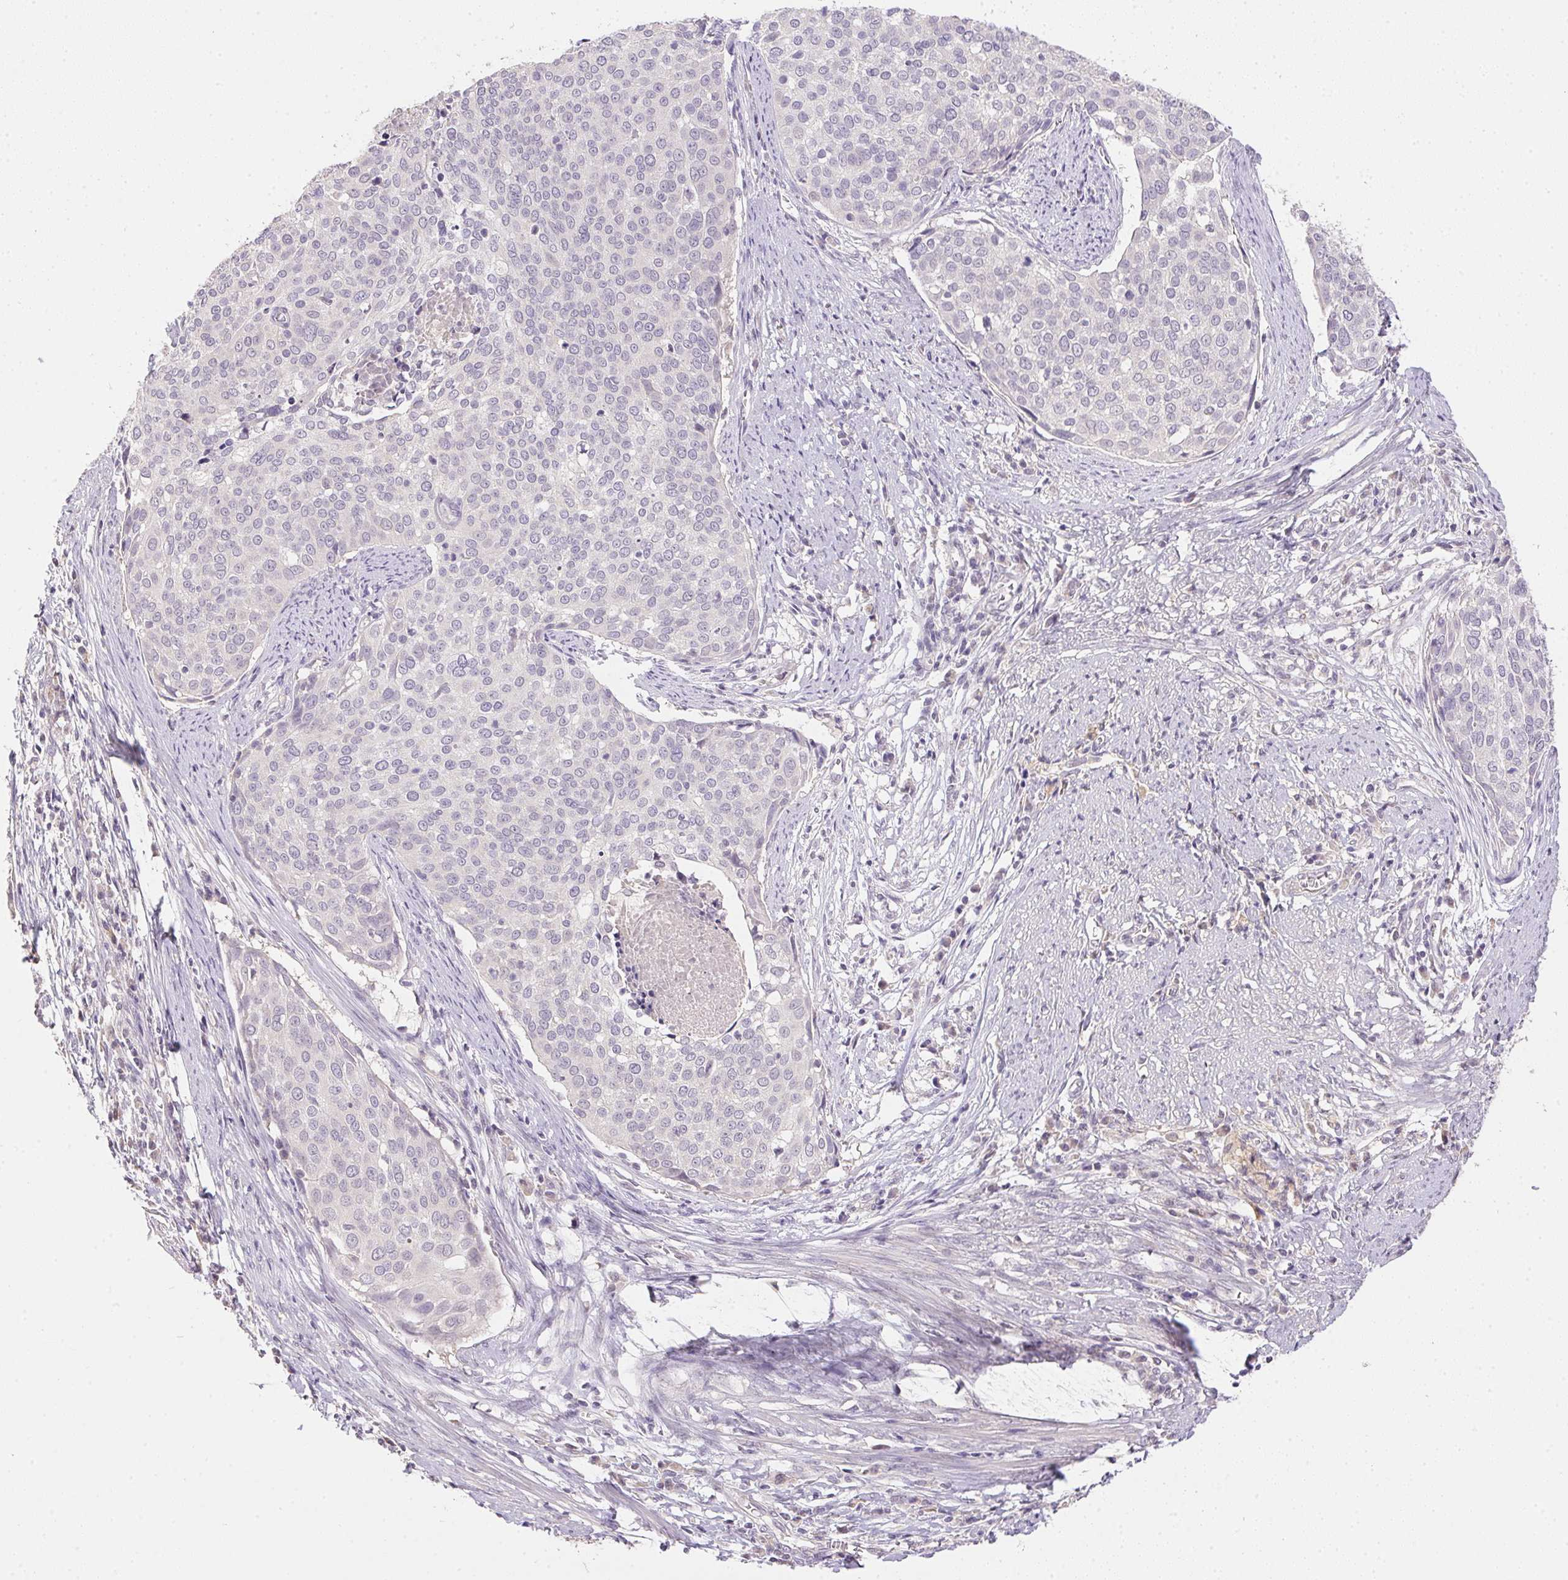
{"staining": {"intensity": "negative", "quantity": "none", "location": "none"}, "tissue": "cervical cancer", "cell_type": "Tumor cells", "image_type": "cancer", "snomed": [{"axis": "morphology", "description": "Squamous cell carcinoma, NOS"}, {"axis": "topography", "description": "Cervix"}], "caption": "Tumor cells show no significant staining in cervical cancer (squamous cell carcinoma).", "gene": "ALDH8A1", "patient": {"sex": "female", "age": 39}}